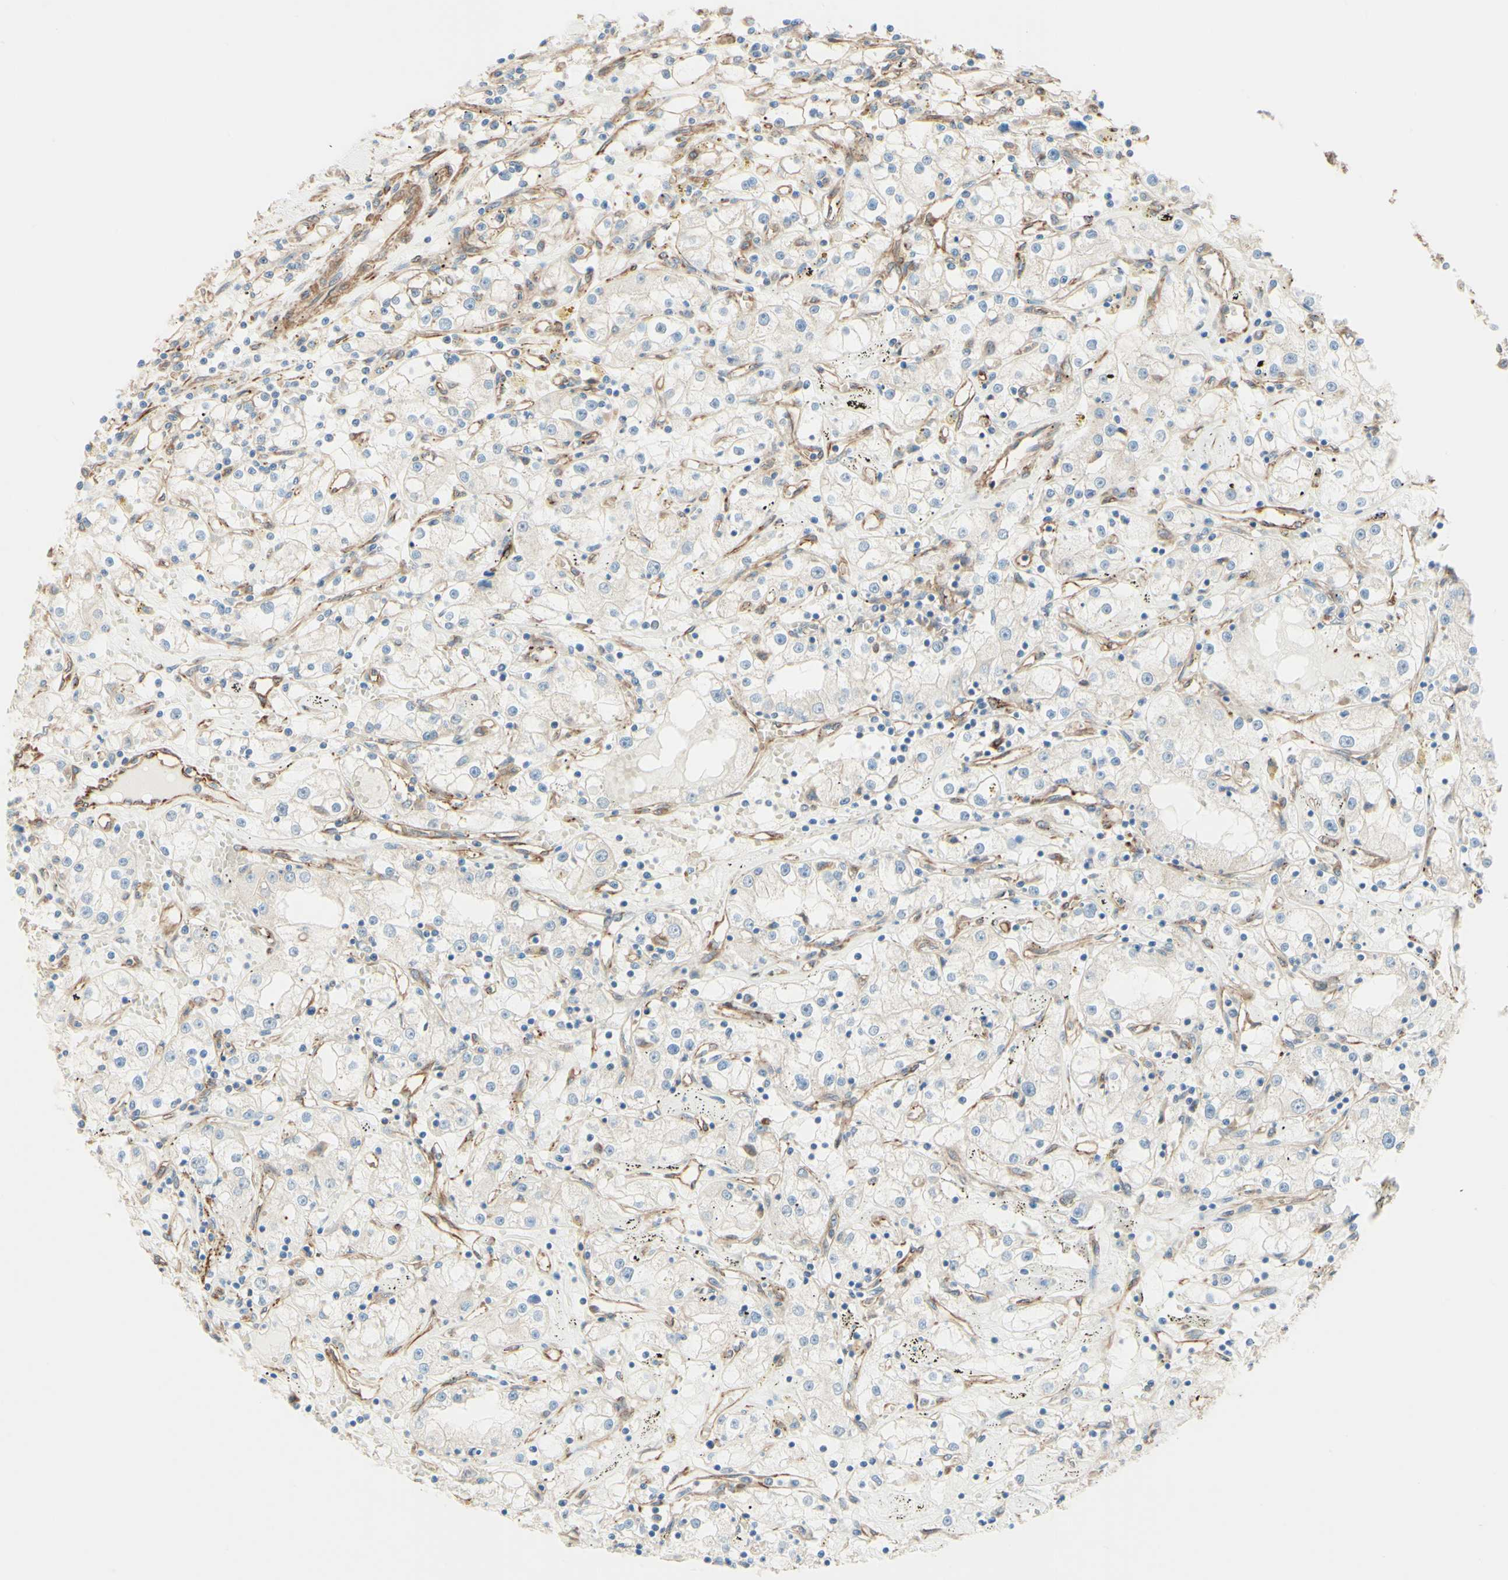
{"staining": {"intensity": "negative", "quantity": "none", "location": "none"}, "tissue": "renal cancer", "cell_type": "Tumor cells", "image_type": "cancer", "snomed": [{"axis": "morphology", "description": "Adenocarcinoma, NOS"}, {"axis": "topography", "description": "Kidney"}], "caption": "IHC photomicrograph of neoplastic tissue: renal cancer stained with DAB (3,3'-diaminobenzidine) reveals no significant protein positivity in tumor cells.", "gene": "ENDOD1", "patient": {"sex": "male", "age": 56}}